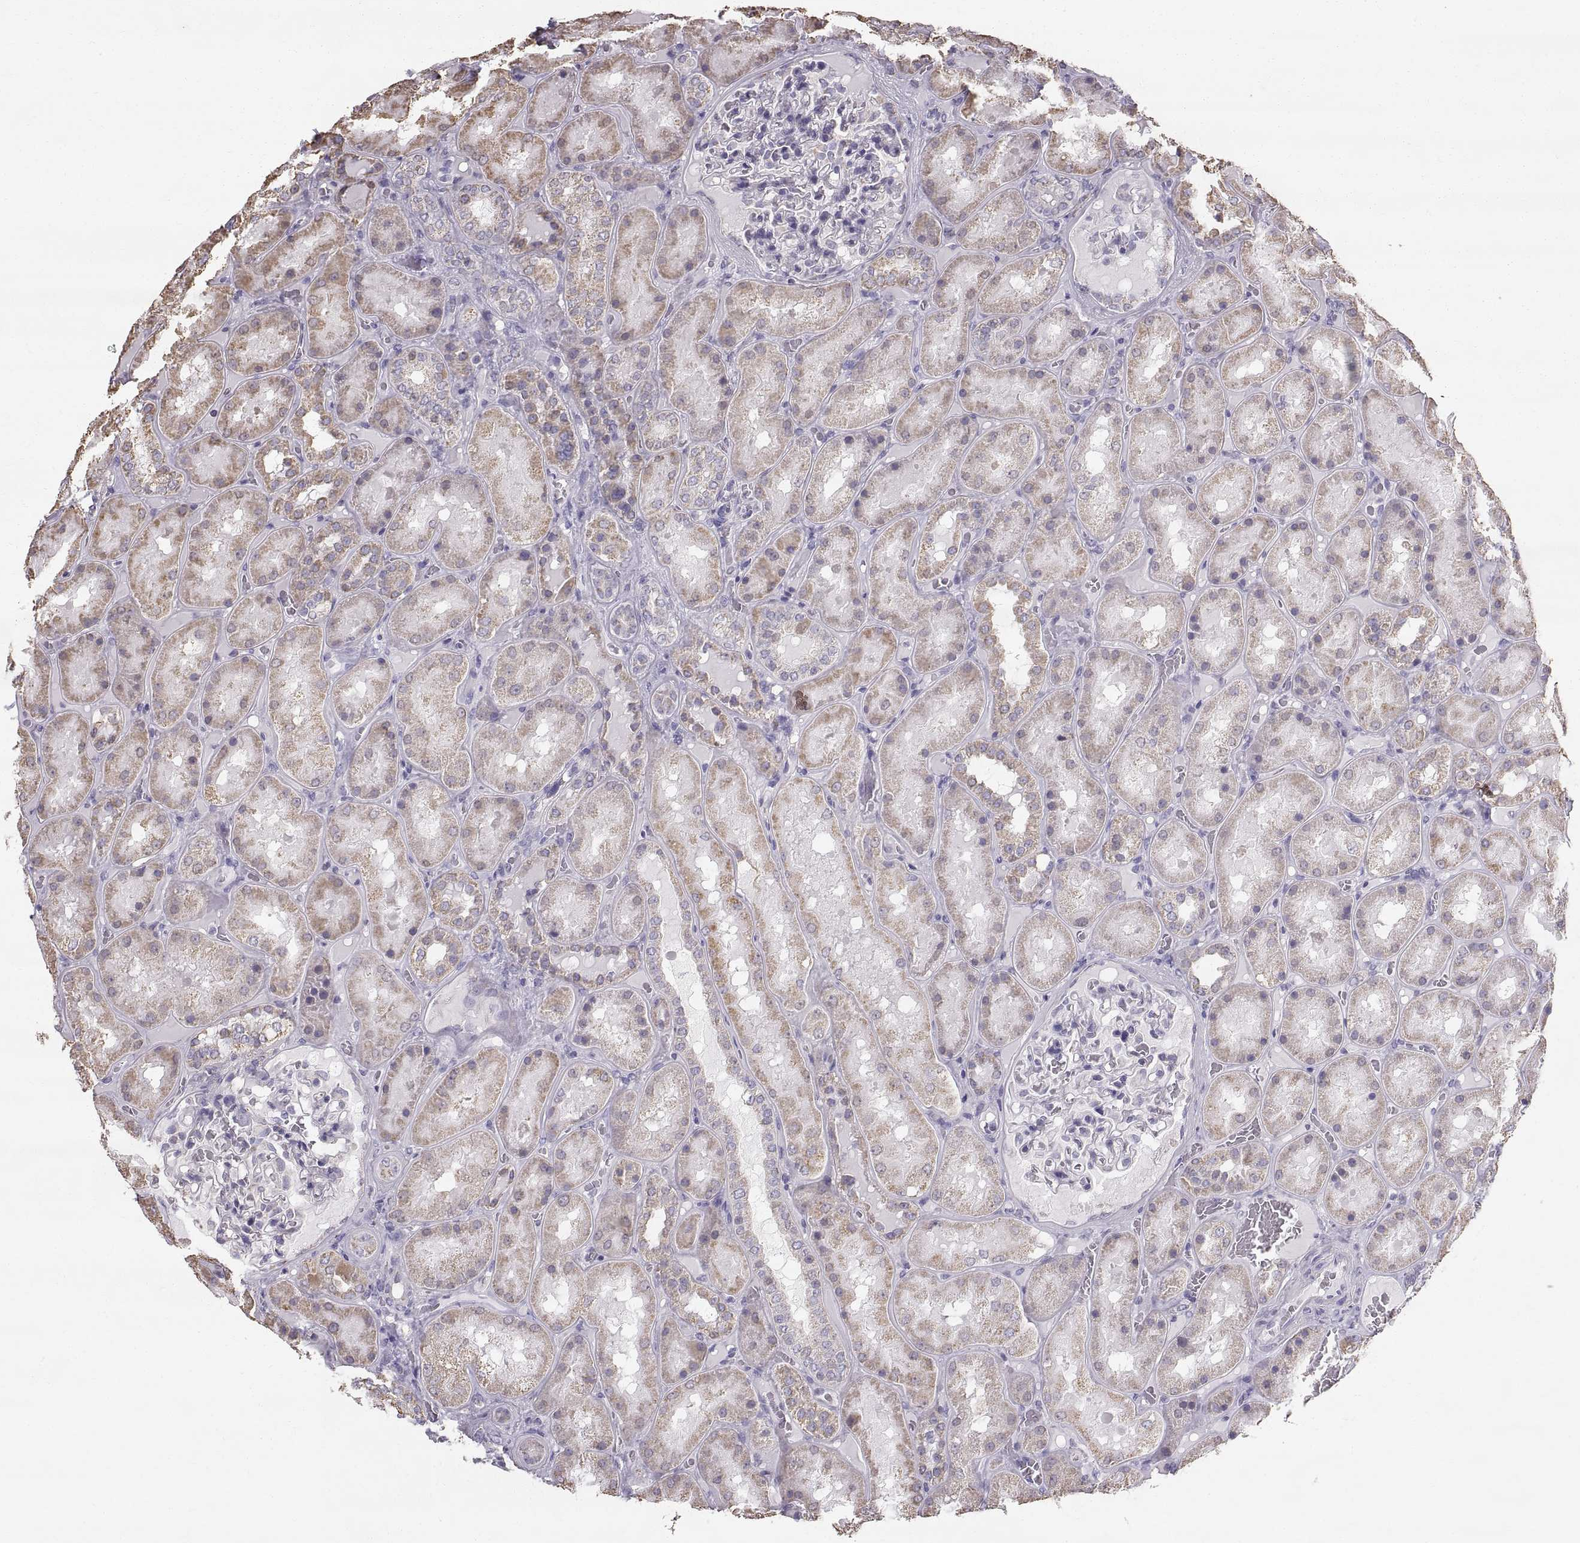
{"staining": {"intensity": "negative", "quantity": "none", "location": "none"}, "tissue": "kidney", "cell_type": "Cells in glomeruli", "image_type": "normal", "snomed": [{"axis": "morphology", "description": "Normal tissue, NOS"}, {"axis": "topography", "description": "Kidney"}], "caption": "This is an immunohistochemistry (IHC) histopathology image of benign human kidney. There is no positivity in cells in glomeruli.", "gene": "STMND1", "patient": {"sex": "male", "age": 73}}